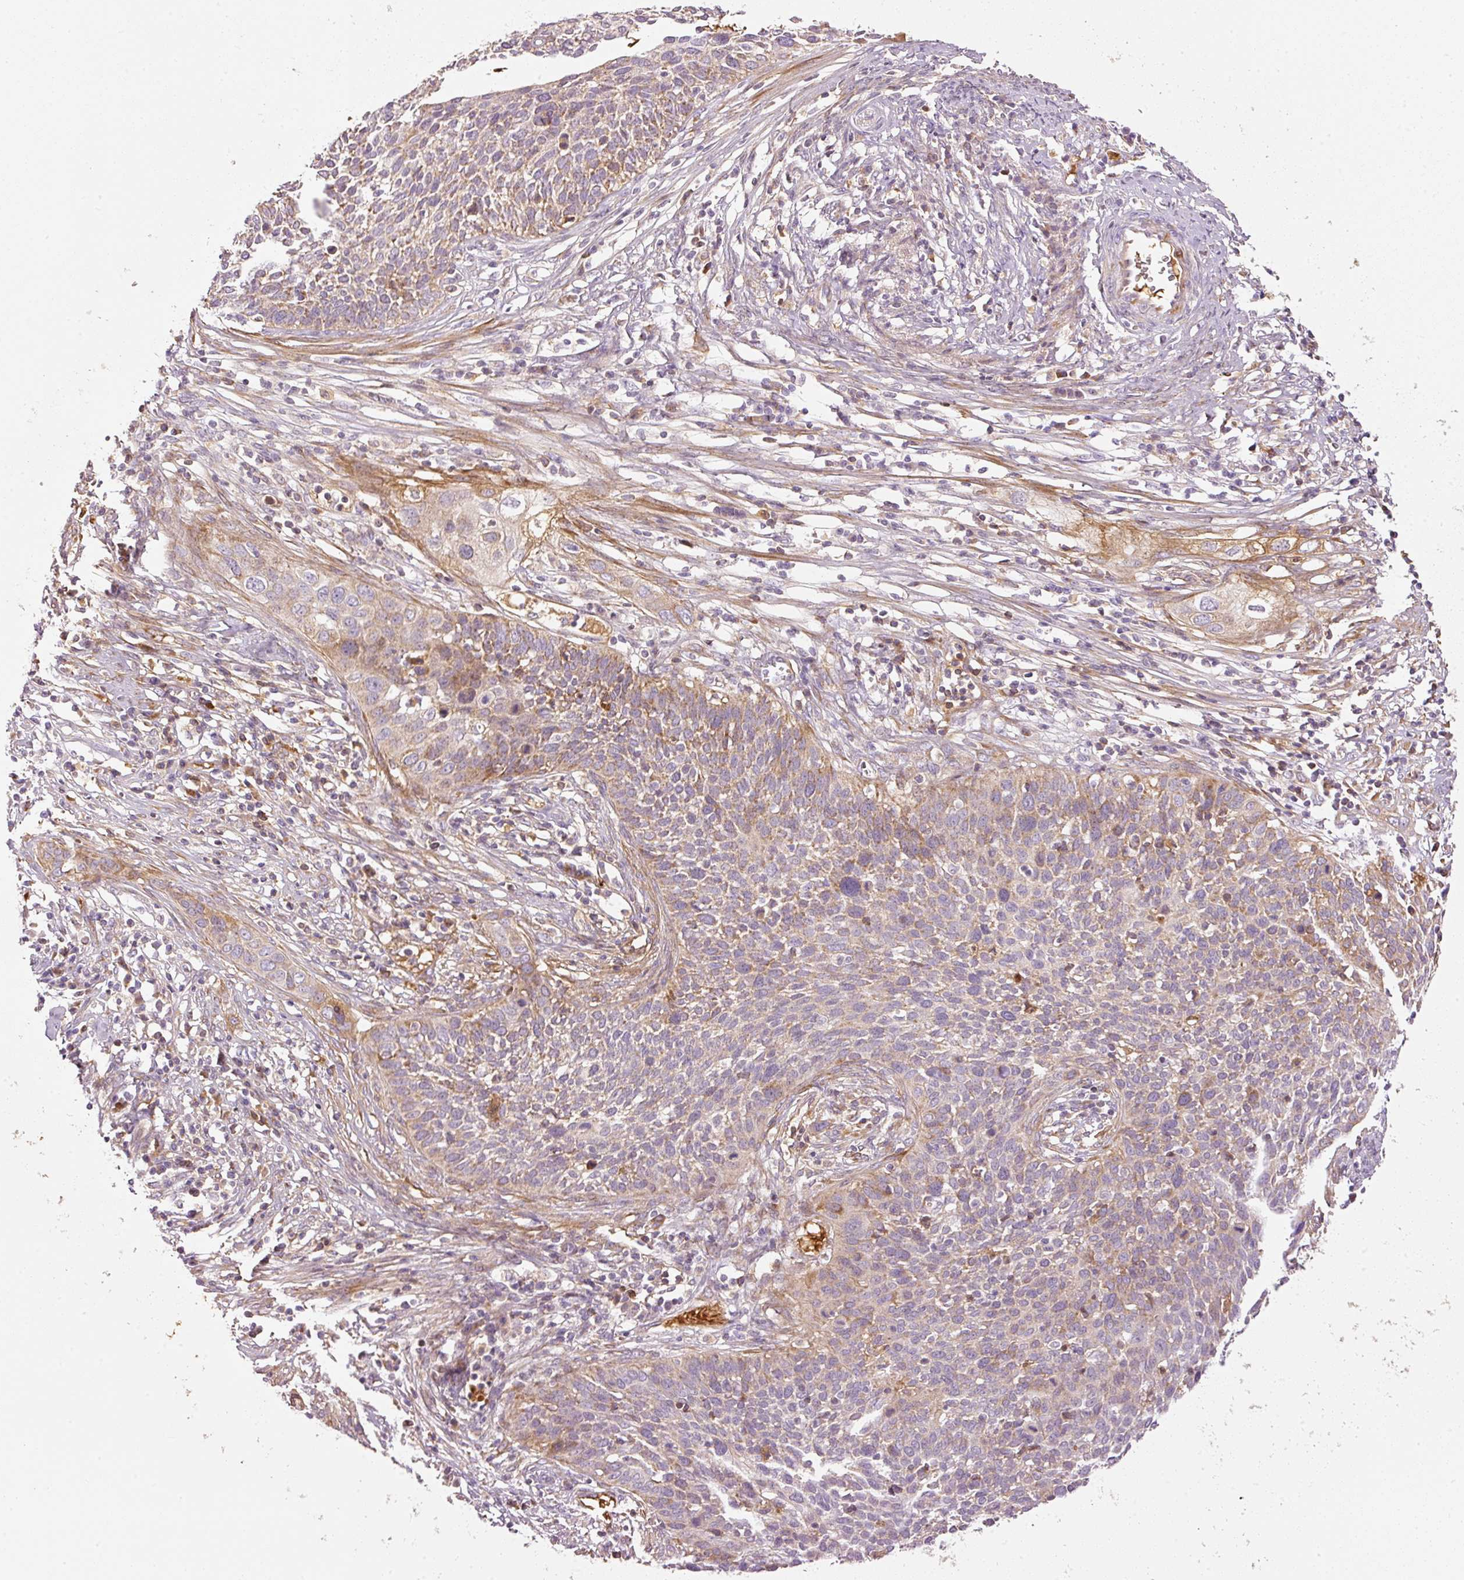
{"staining": {"intensity": "weak", "quantity": "<25%", "location": "cytoplasmic/membranous"}, "tissue": "cervical cancer", "cell_type": "Tumor cells", "image_type": "cancer", "snomed": [{"axis": "morphology", "description": "Squamous cell carcinoma, NOS"}, {"axis": "topography", "description": "Cervix"}], "caption": "High magnification brightfield microscopy of squamous cell carcinoma (cervical) stained with DAB (3,3'-diaminobenzidine) (brown) and counterstained with hematoxylin (blue): tumor cells show no significant staining. (DAB (3,3'-diaminobenzidine) immunohistochemistry (IHC), high magnification).", "gene": "SERPING1", "patient": {"sex": "female", "age": 34}}